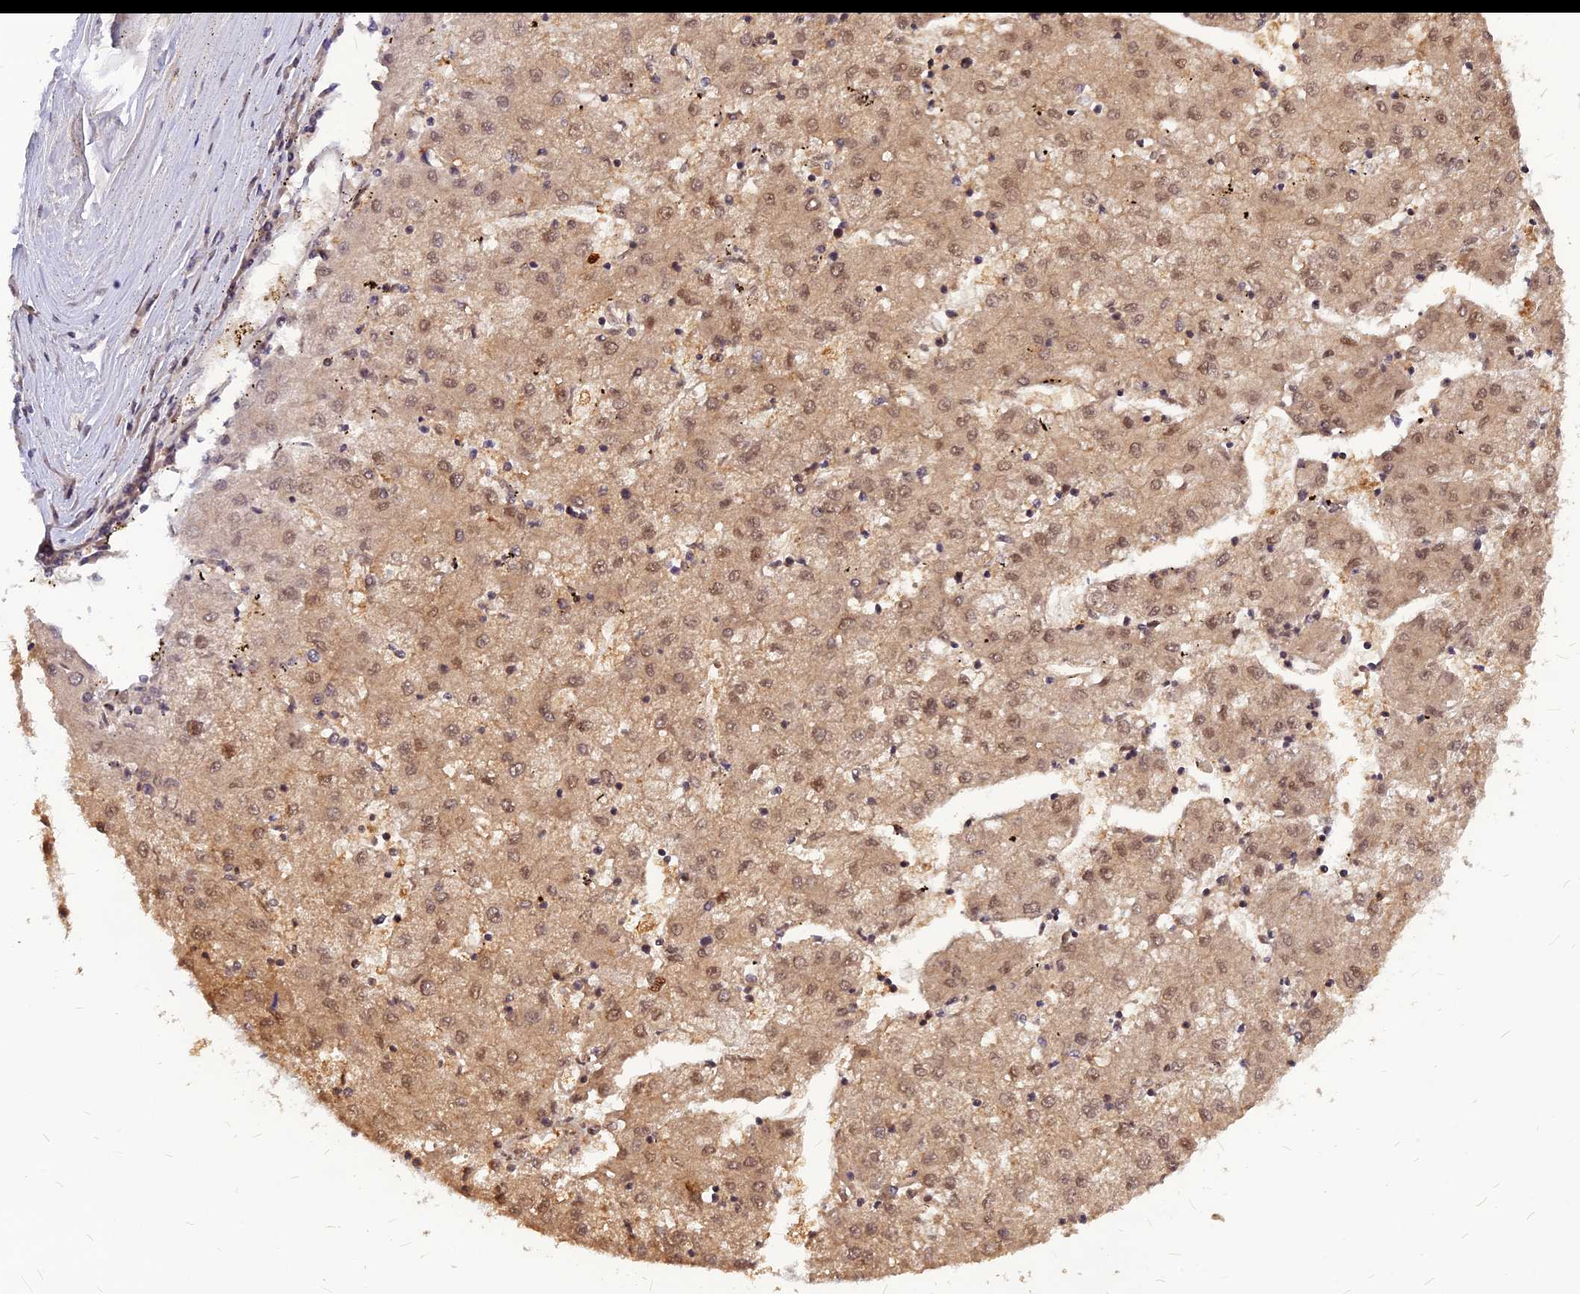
{"staining": {"intensity": "moderate", "quantity": ">75%", "location": "cytoplasmic/membranous,nuclear"}, "tissue": "liver cancer", "cell_type": "Tumor cells", "image_type": "cancer", "snomed": [{"axis": "morphology", "description": "Carcinoma, Hepatocellular, NOS"}, {"axis": "topography", "description": "Liver"}], "caption": "IHC staining of liver cancer, which demonstrates medium levels of moderate cytoplasmic/membranous and nuclear staining in about >75% of tumor cells indicating moderate cytoplasmic/membranous and nuclear protein expression. The staining was performed using DAB (brown) for protein detection and nuclei were counterstained in hematoxylin (blue).", "gene": "KCTD13", "patient": {"sex": "male", "age": 72}}